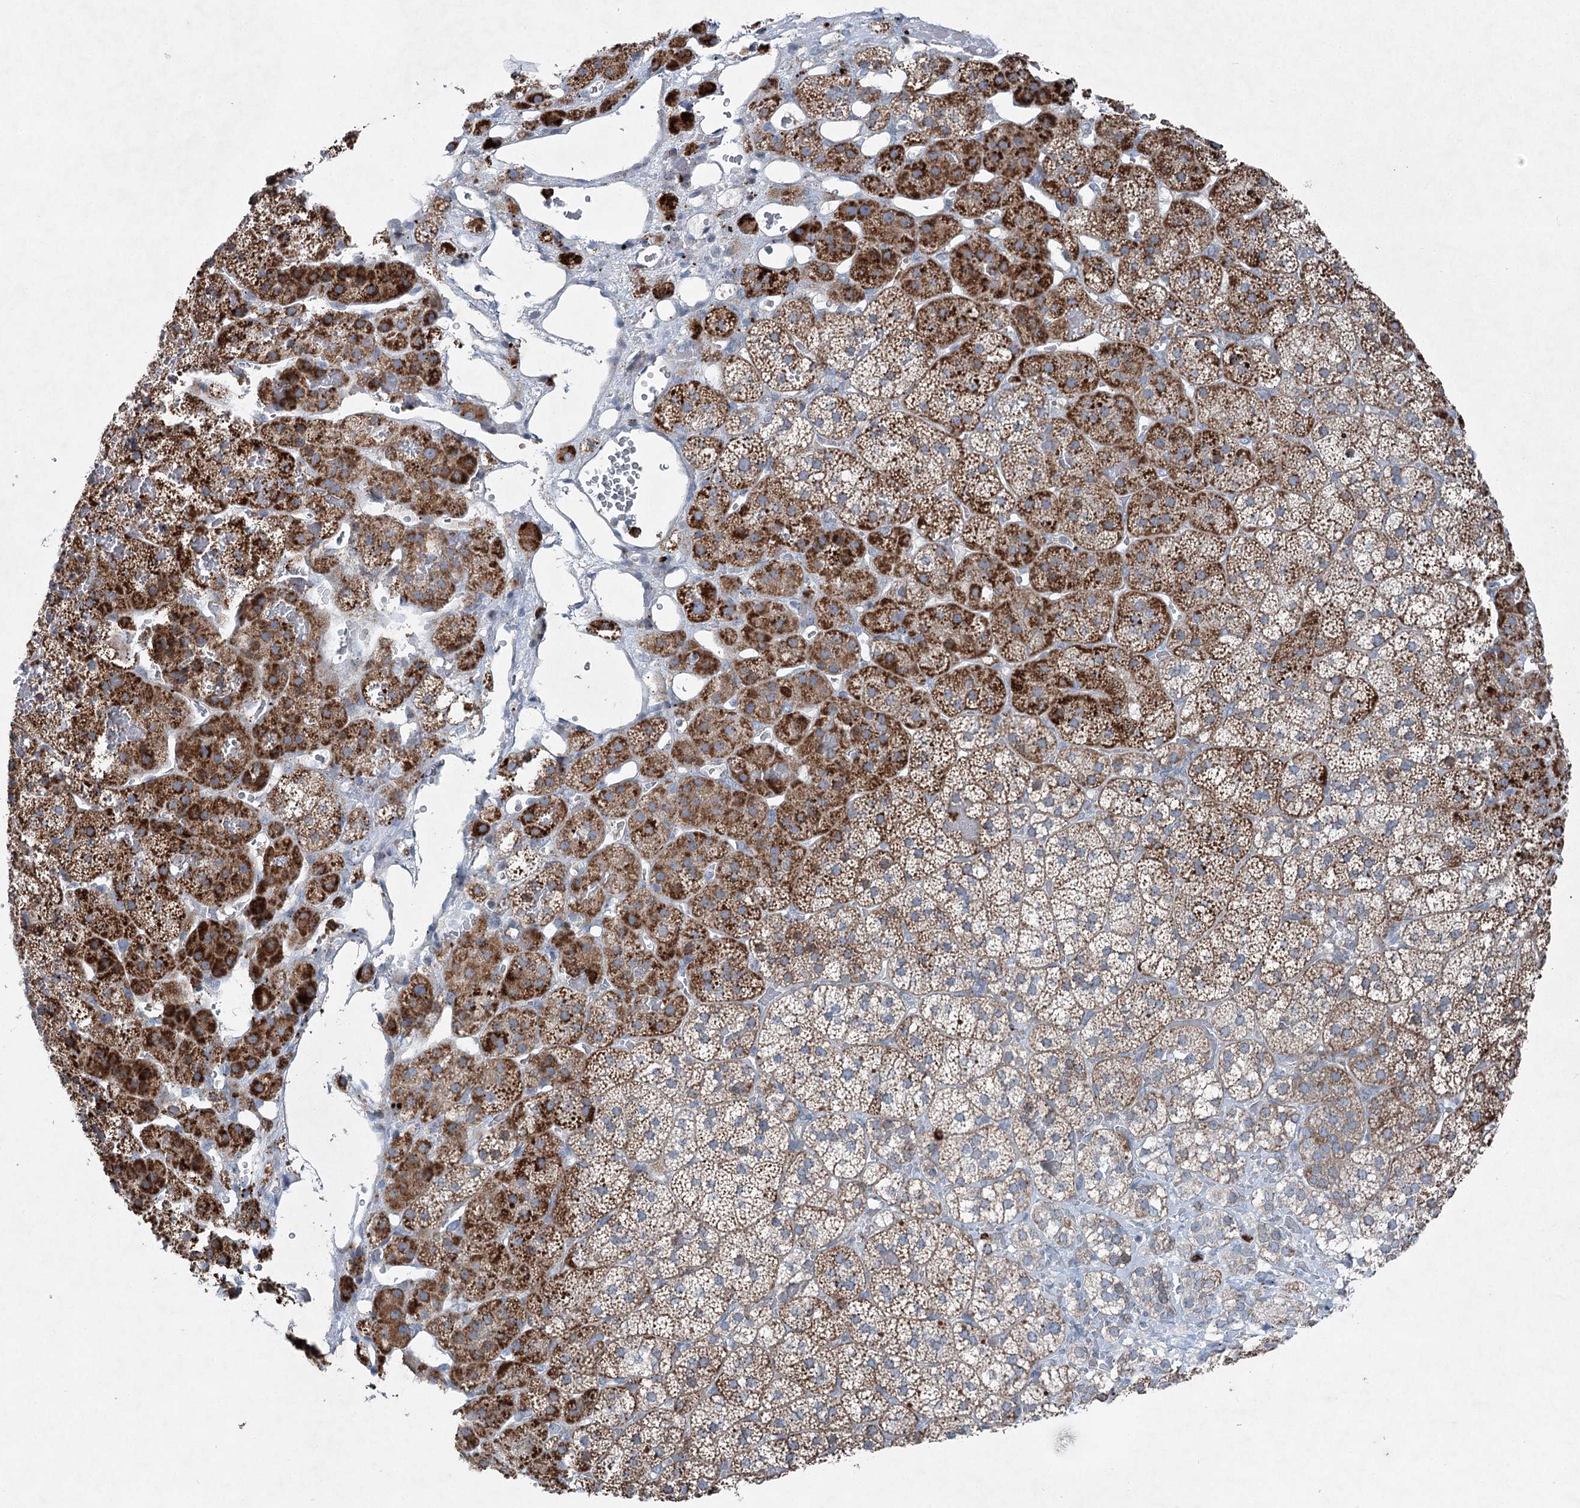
{"staining": {"intensity": "strong", "quantity": "25%-75%", "location": "cytoplasmic/membranous"}, "tissue": "adrenal gland", "cell_type": "Glandular cells", "image_type": "normal", "snomed": [{"axis": "morphology", "description": "Normal tissue, NOS"}, {"axis": "topography", "description": "Adrenal gland"}], "caption": "Strong cytoplasmic/membranous protein staining is identified in about 25%-75% of glandular cells in adrenal gland.", "gene": "ENSG00000285330", "patient": {"sex": "female", "age": 44}}